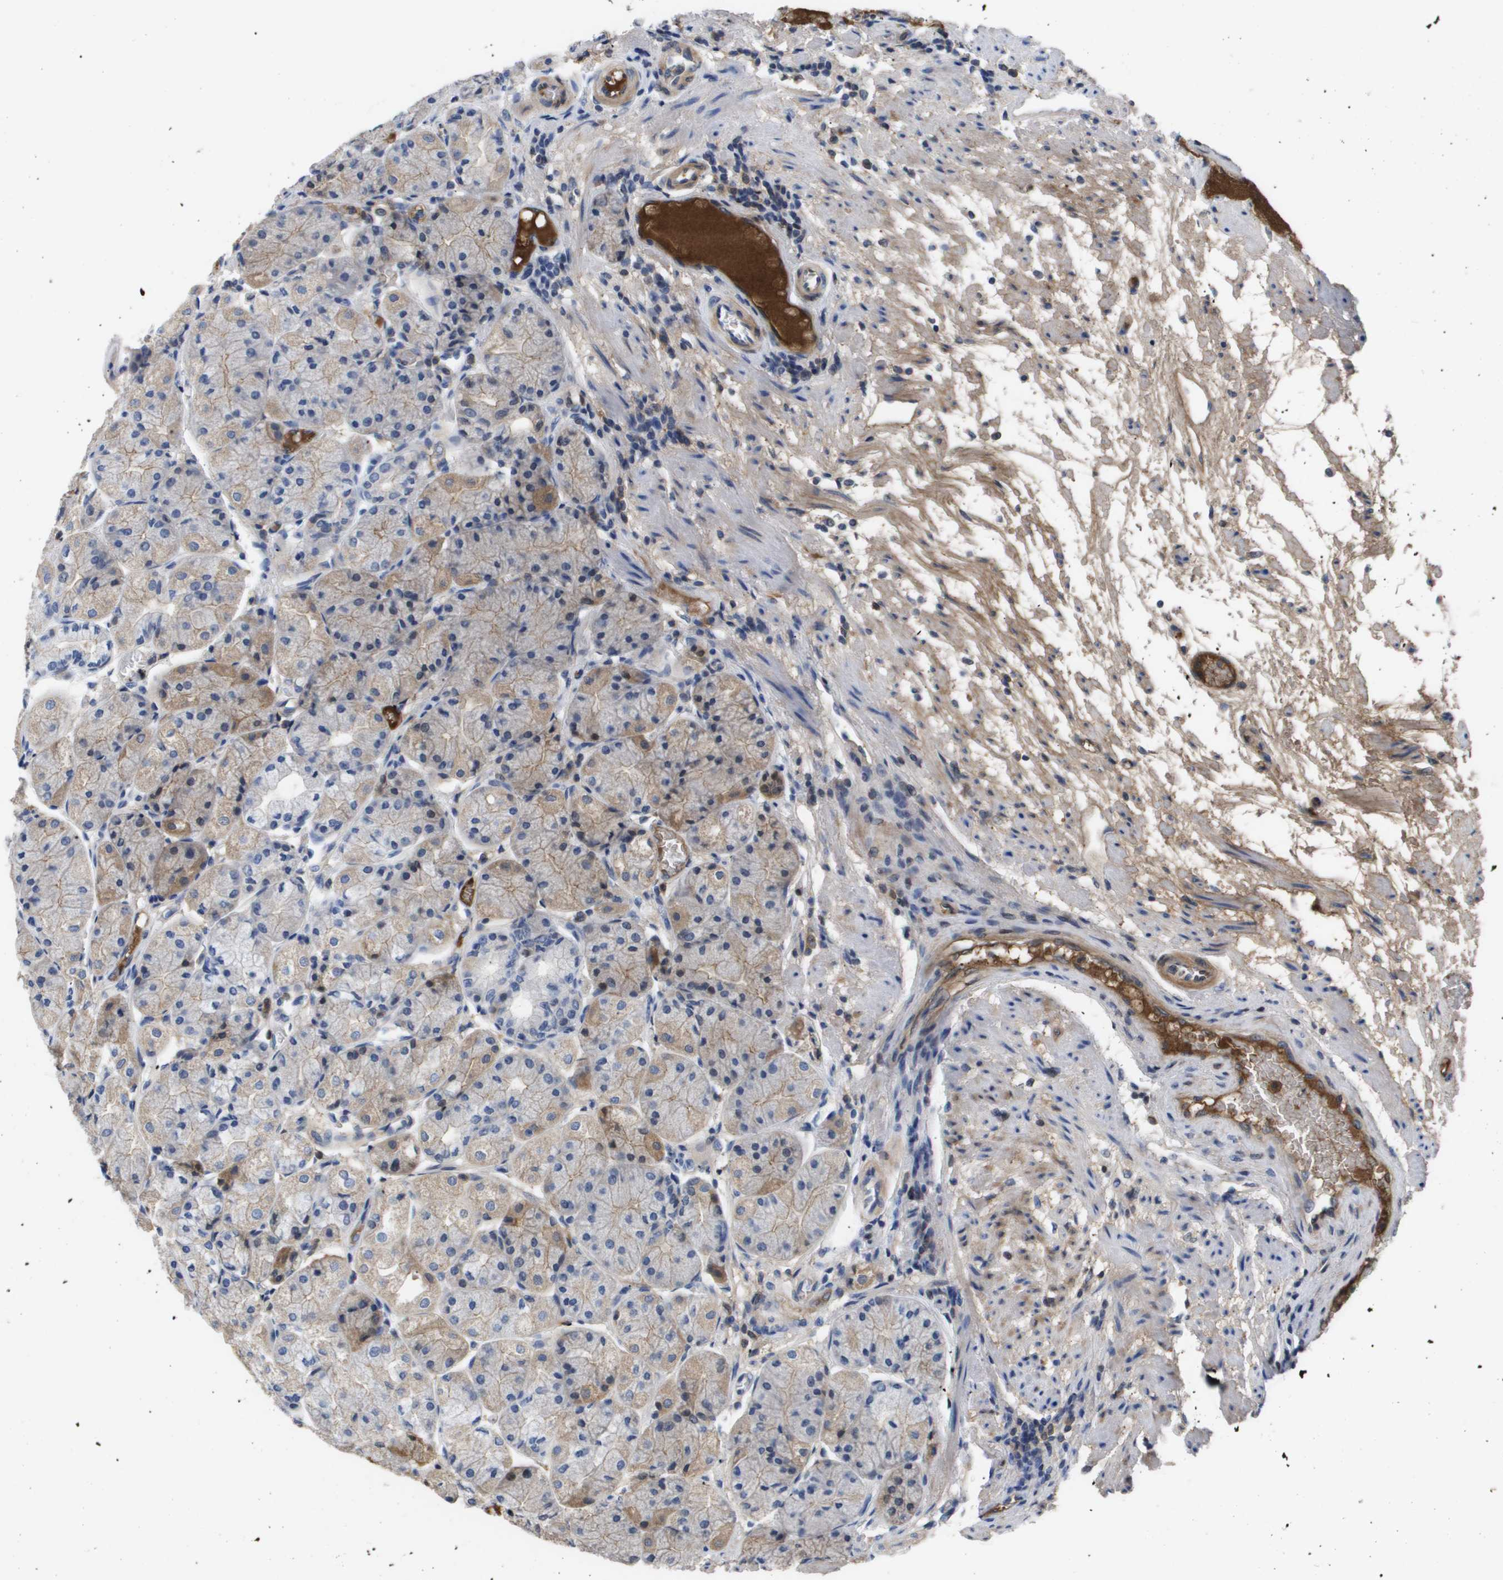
{"staining": {"intensity": "weak", "quantity": "25%-75%", "location": "cytoplasmic/membranous"}, "tissue": "stomach", "cell_type": "Glandular cells", "image_type": "normal", "snomed": [{"axis": "morphology", "description": "Normal tissue, NOS"}, {"axis": "topography", "description": "Stomach, upper"}], "caption": "This image demonstrates immunohistochemistry (IHC) staining of benign human stomach, with low weak cytoplasmic/membranous staining in approximately 25%-75% of glandular cells.", "gene": "SERPINA6", "patient": {"sex": "male", "age": 72}}